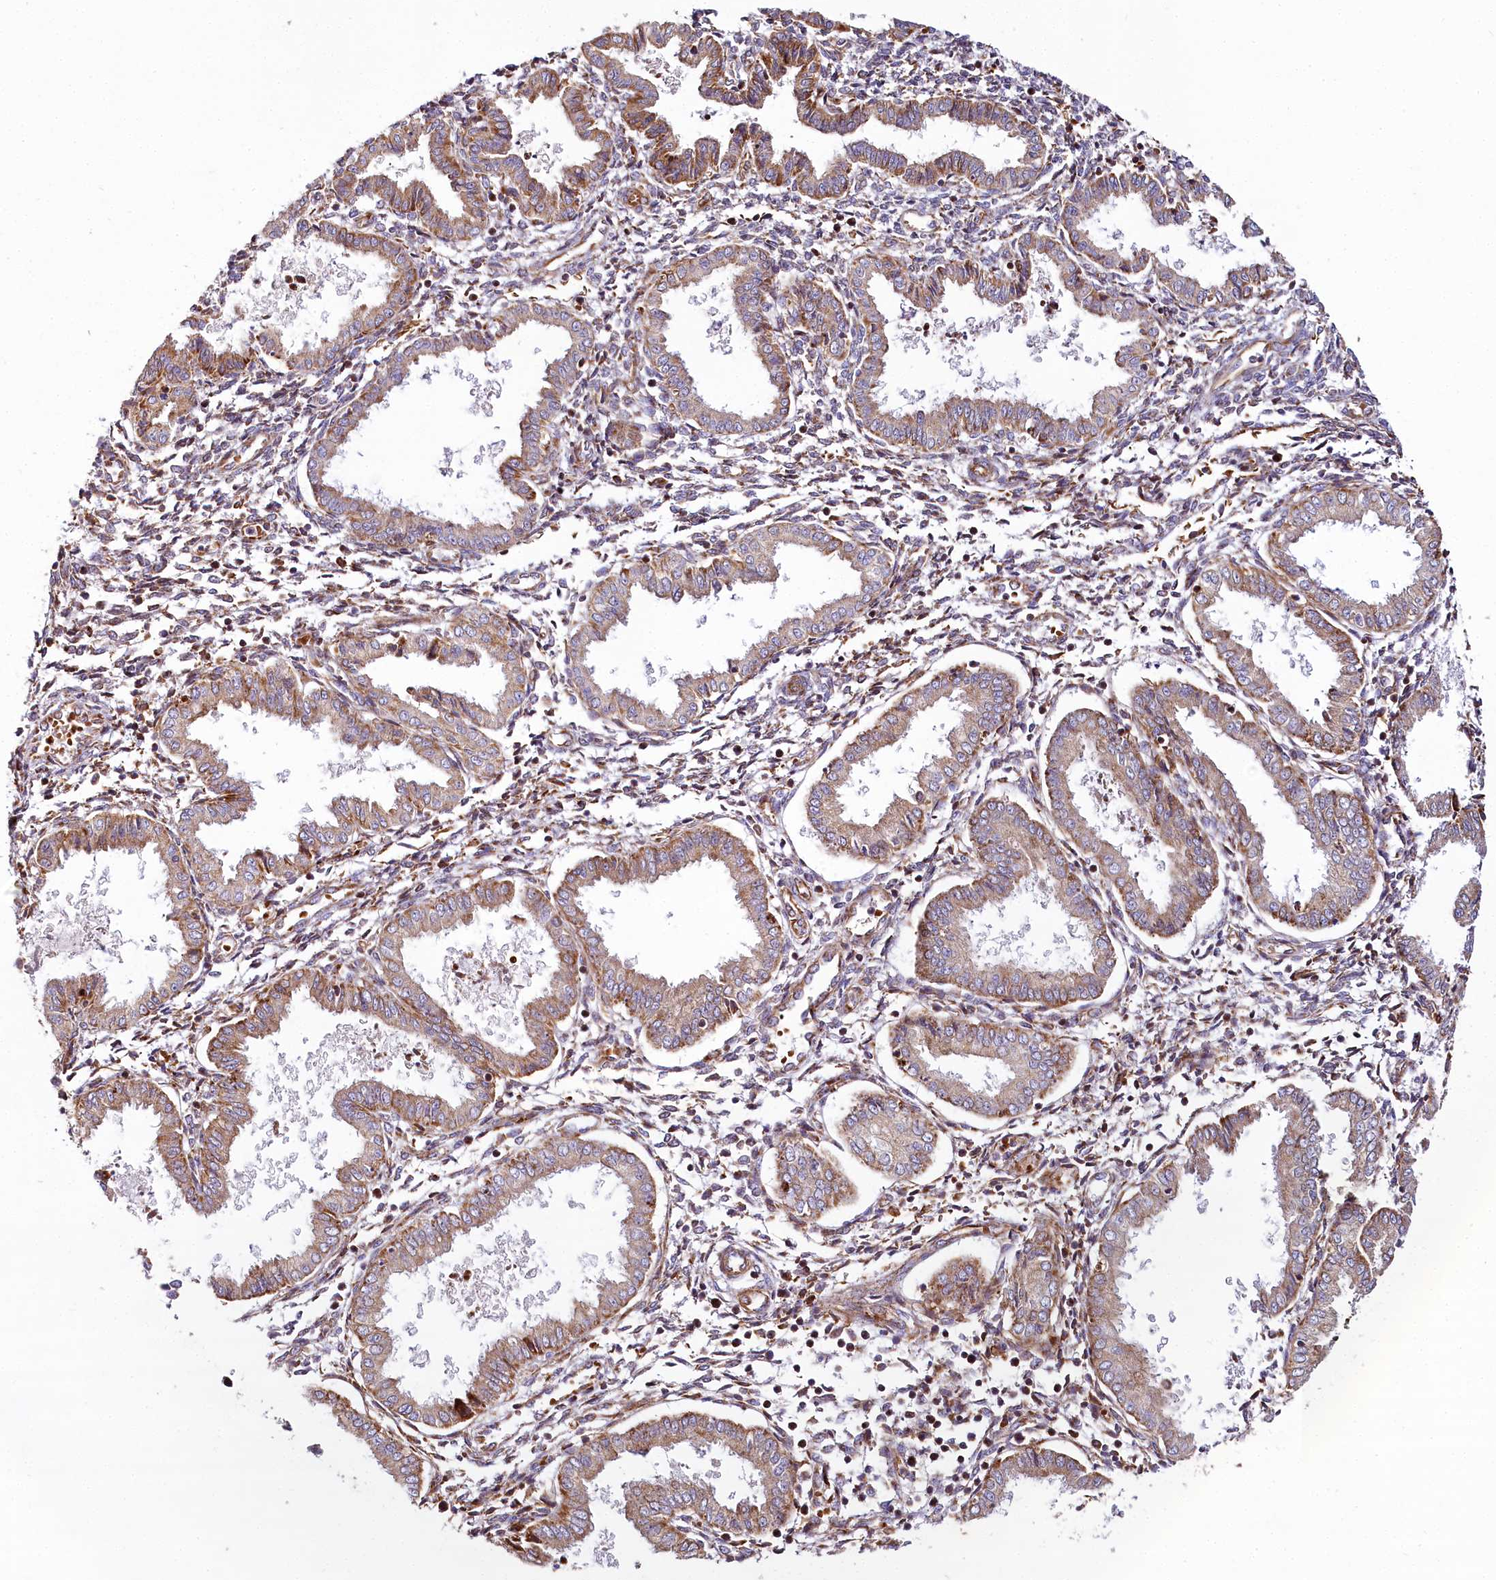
{"staining": {"intensity": "moderate", "quantity": ">75%", "location": "cytoplasmic/membranous"}, "tissue": "endometrium", "cell_type": "Cells in endometrial stroma", "image_type": "normal", "snomed": [{"axis": "morphology", "description": "Normal tissue, NOS"}, {"axis": "topography", "description": "Endometrium"}], "caption": "Brown immunohistochemical staining in normal human endometrium shows moderate cytoplasmic/membranous expression in about >75% of cells in endometrial stroma. (DAB IHC, brown staining for protein, blue staining for nuclei).", "gene": "THUMPD3", "patient": {"sex": "female", "age": 33}}